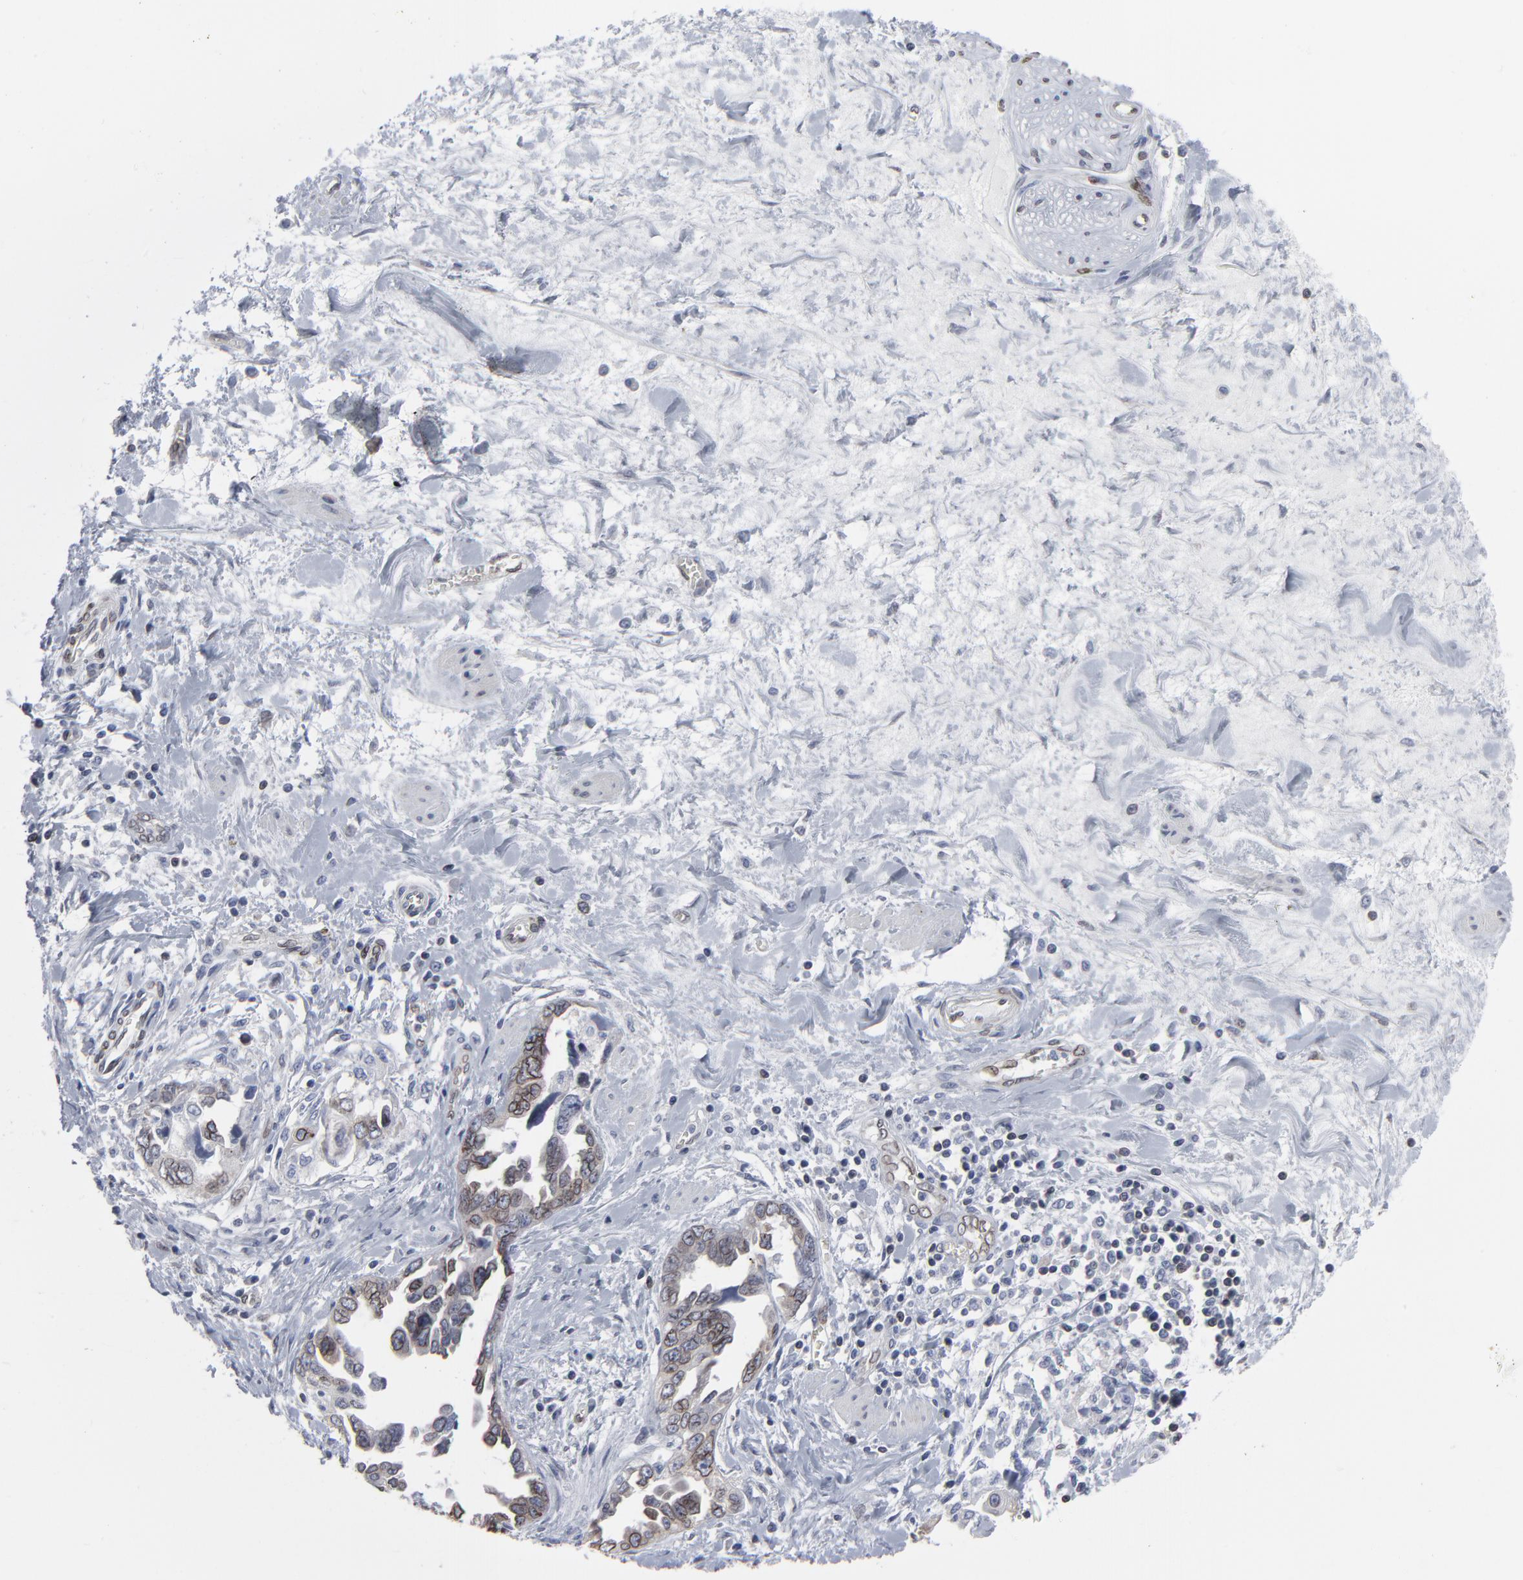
{"staining": {"intensity": "moderate", "quantity": "25%-75%", "location": "cytoplasmic/membranous,nuclear"}, "tissue": "ovarian cancer", "cell_type": "Tumor cells", "image_type": "cancer", "snomed": [{"axis": "morphology", "description": "Cystadenocarcinoma, serous, NOS"}, {"axis": "topography", "description": "Ovary"}], "caption": "A brown stain labels moderate cytoplasmic/membranous and nuclear expression of a protein in human ovarian cancer (serous cystadenocarcinoma) tumor cells. (DAB (3,3'-diaminobenzidine) IHC with brightfield microscopy, high magnification).", "gene": "SYNE2", "patient": {"sex": "female", "age": 63}}